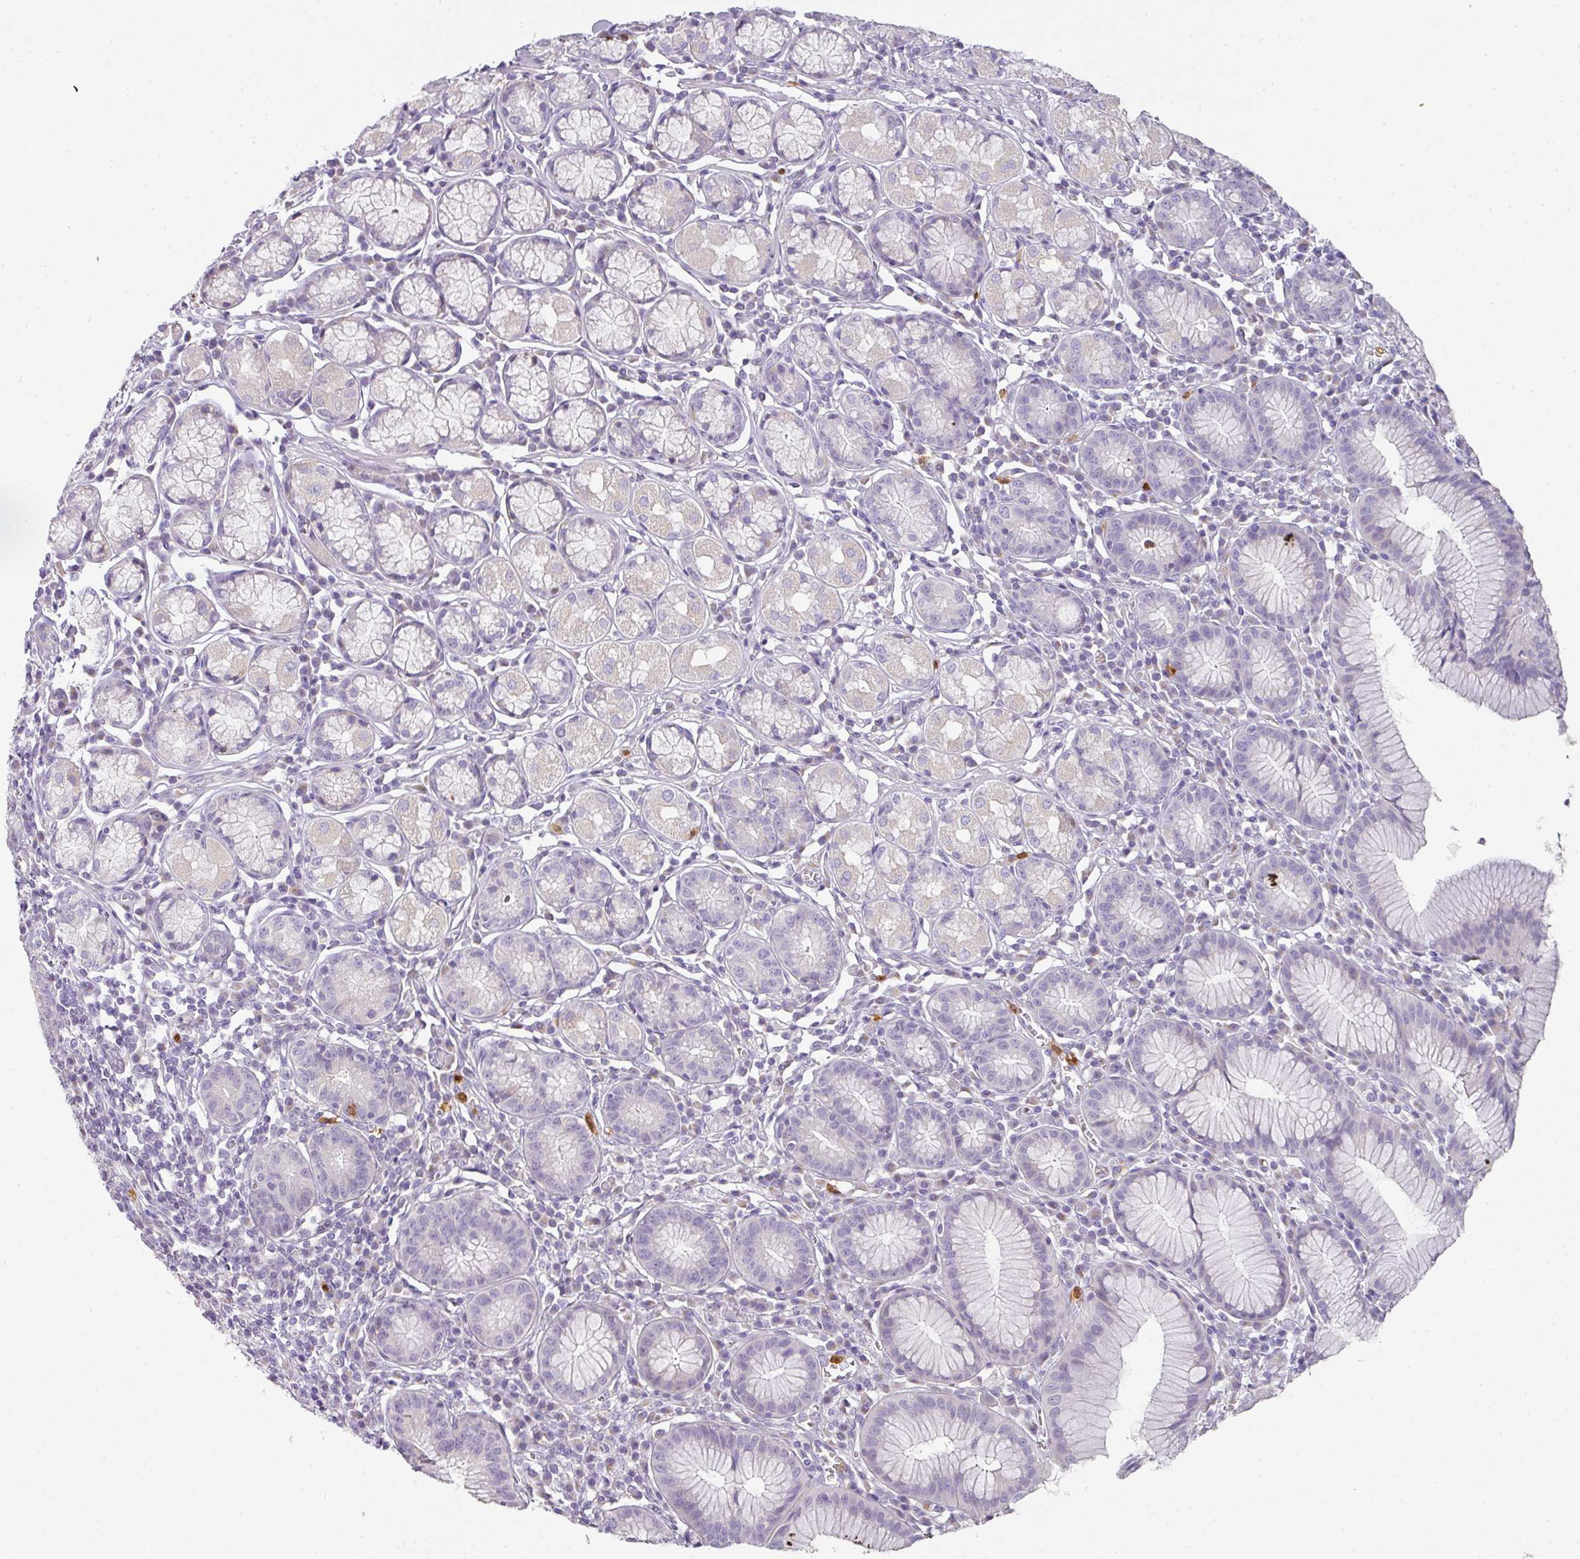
{"staining": {"intensity": "weak", "quantity": "<25%", "location": "cytoplasmic/membranous"}, "tissue": "stomach", "cell_type": "Glandular cells", "image_type": "normal", "snomed": [{"axis": "morphology", "description": "Normal tissue, NOS"}, {"axis": "topography", "description": "Stomach"}], "caption": "DAB (3,3'-diaminobenzidine) immunohistochemical staining of unremarkable stomach exhibits no significant positivity in glandular cells.", "gene": "HHEX", "patient": {"sex": "male", "age": 55}}